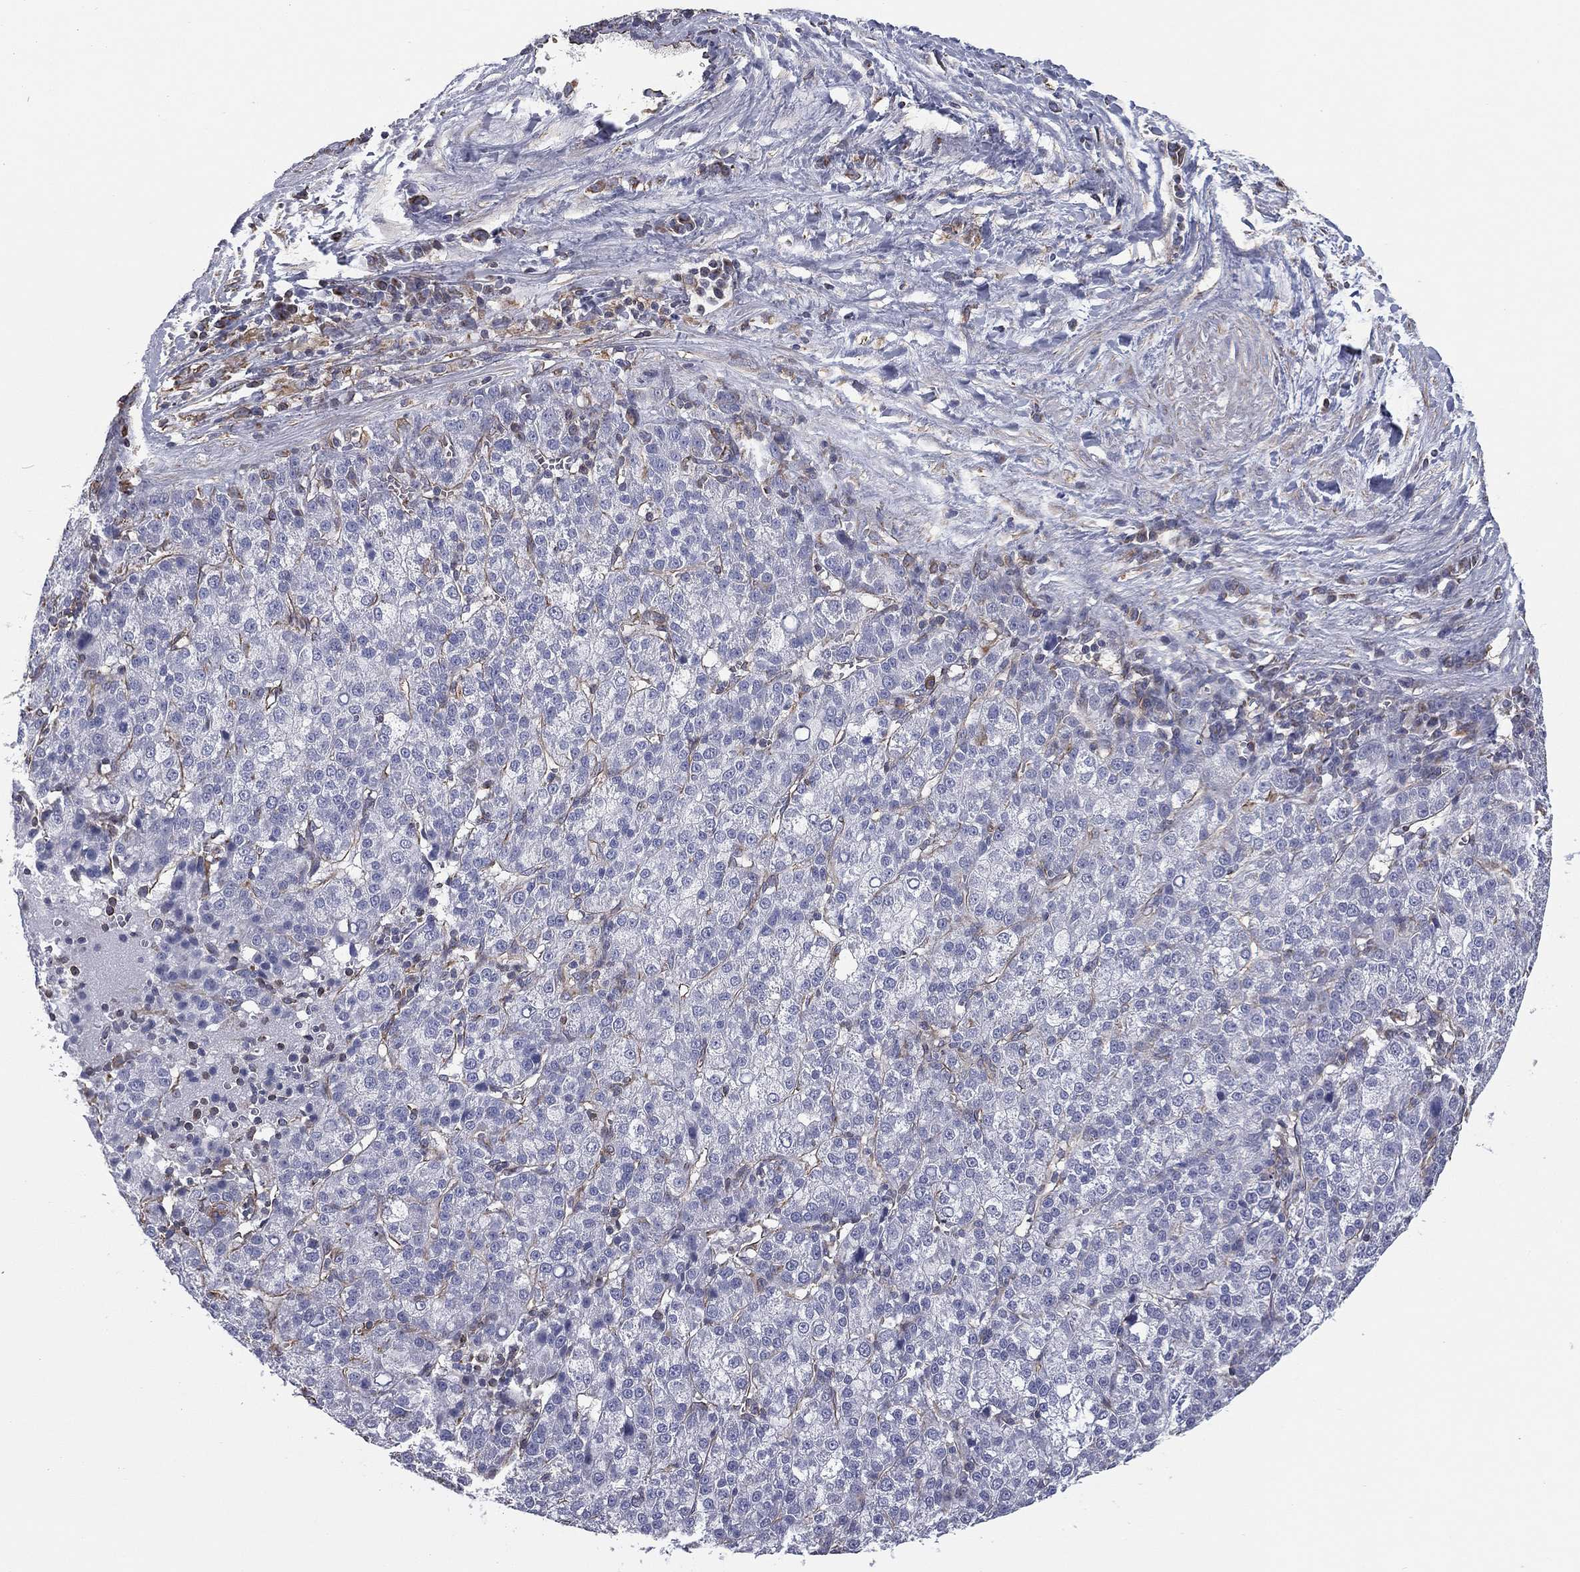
{"staining": {"intensity": "negative", "quantity": "none", "location": "none"}, "tissue": "liver cancer", "cell_type": "Tumor cells", "image_type": "cancer", "snomed": [{"axis": "morphology", "description": "Carcinoma, Hepatocellular, NOS"}, {"axis": "topography", "description": "Liver"}], "caption": "An image of human liver cancer is negative for staining in tumor cells. Brightfield microscopy of IHC stained with DAB (3,3'-diaminobenzidine) (brown) and hematoxylin (blue), captured at high magnification.", "gene": "SCUBE1", "patient": {"sex": "female", "age": 60}}